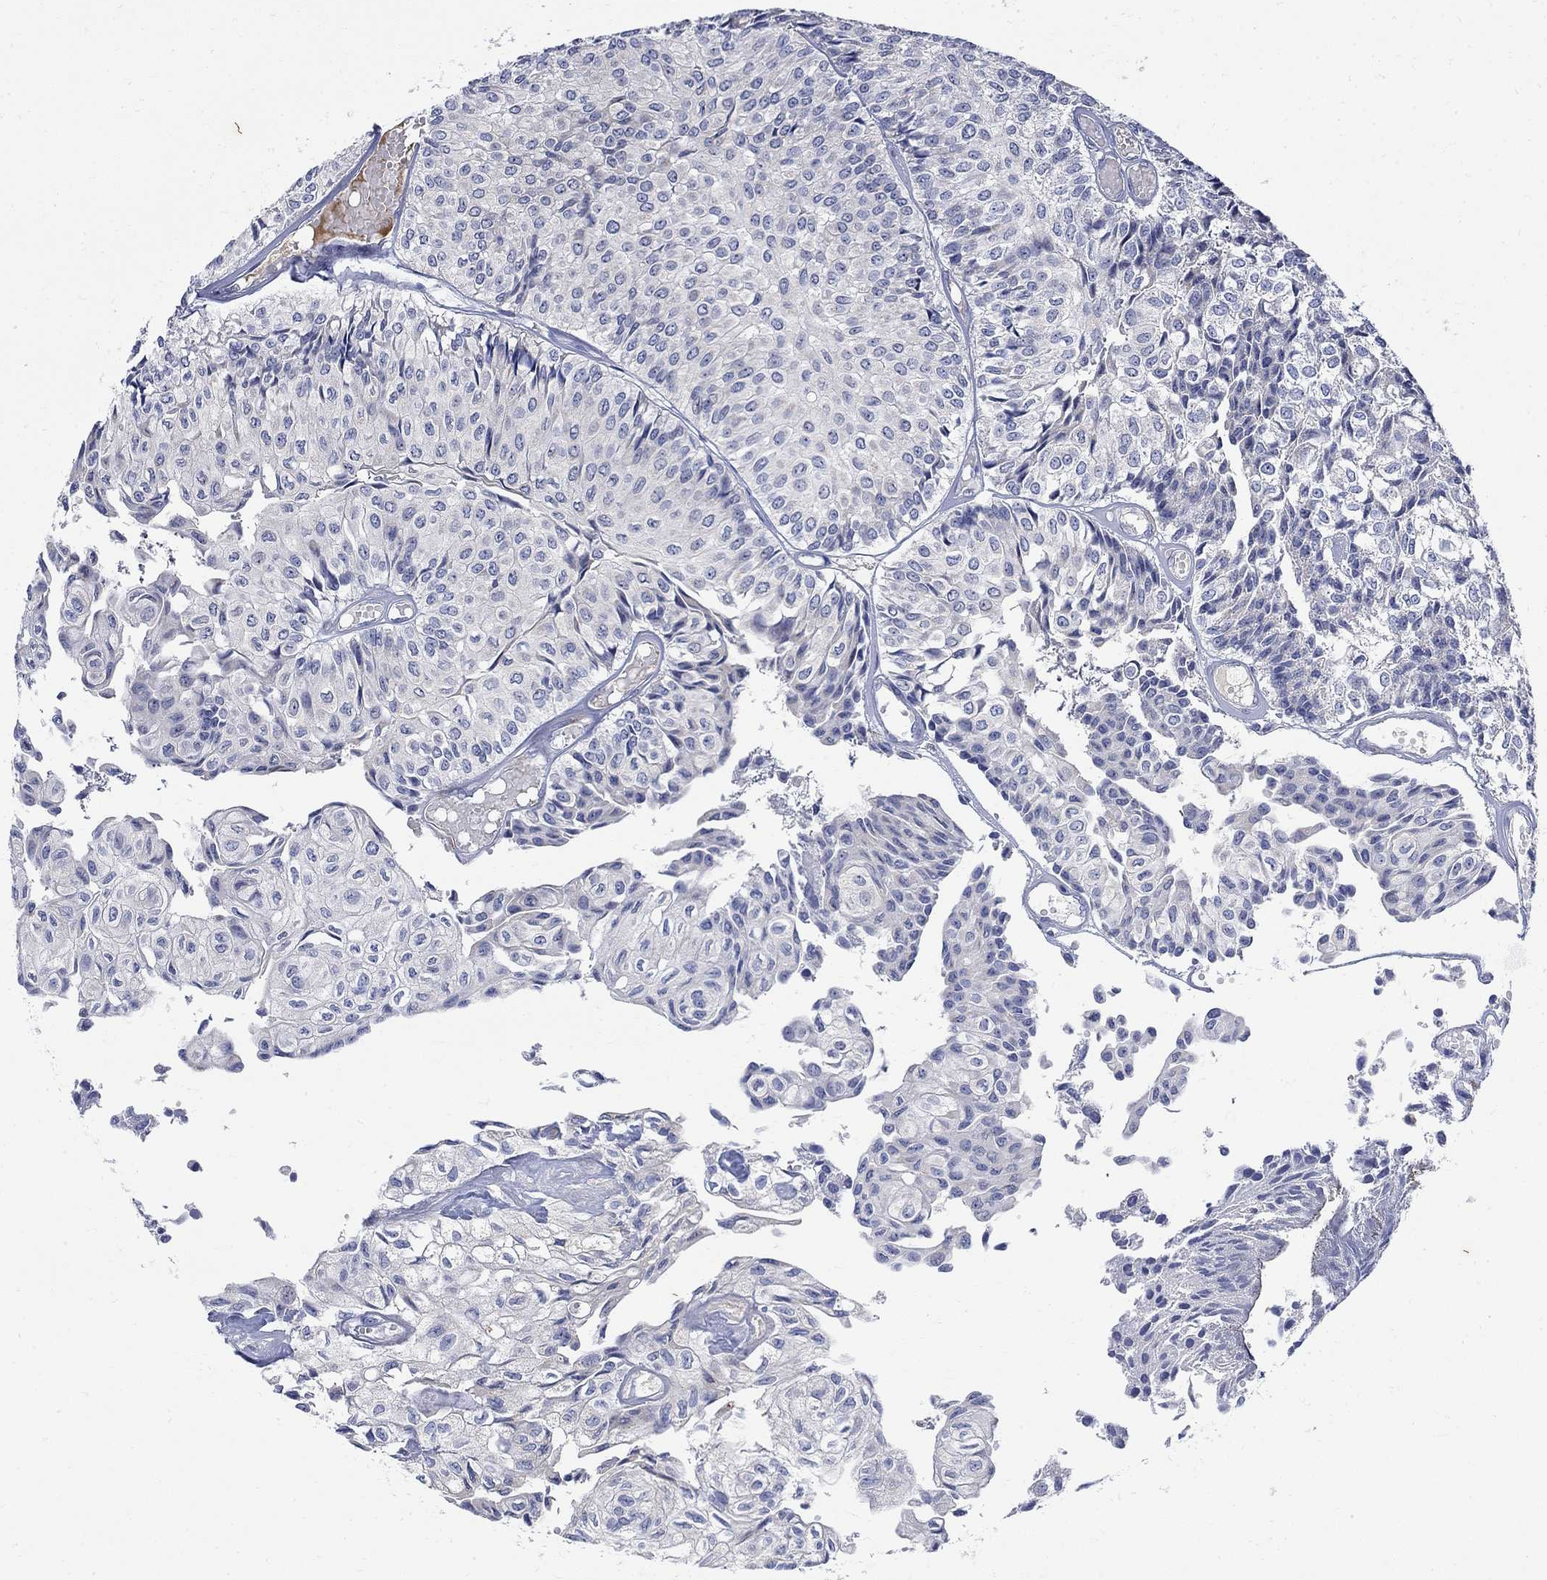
{"staining": {"intensity": "negative", "quantity": "none", "location": "none"}, "tissue": "urothelial cancer", "cell_type": "Tumor cells", "image_type": "cancer", "snomed": [{"axis": "morphology", "description": "Urothelial carcinoma, Low grade"}, {"axis": "topography", "description": "Urinary bladder"}], "caption": "This is an immunohistochemistry (IHC) photomicrograph of human urothelial cancer. There is no positivity in tumor cells.", "gene": "FNDC5", "patient": {"sex": "male", "age": 89}}